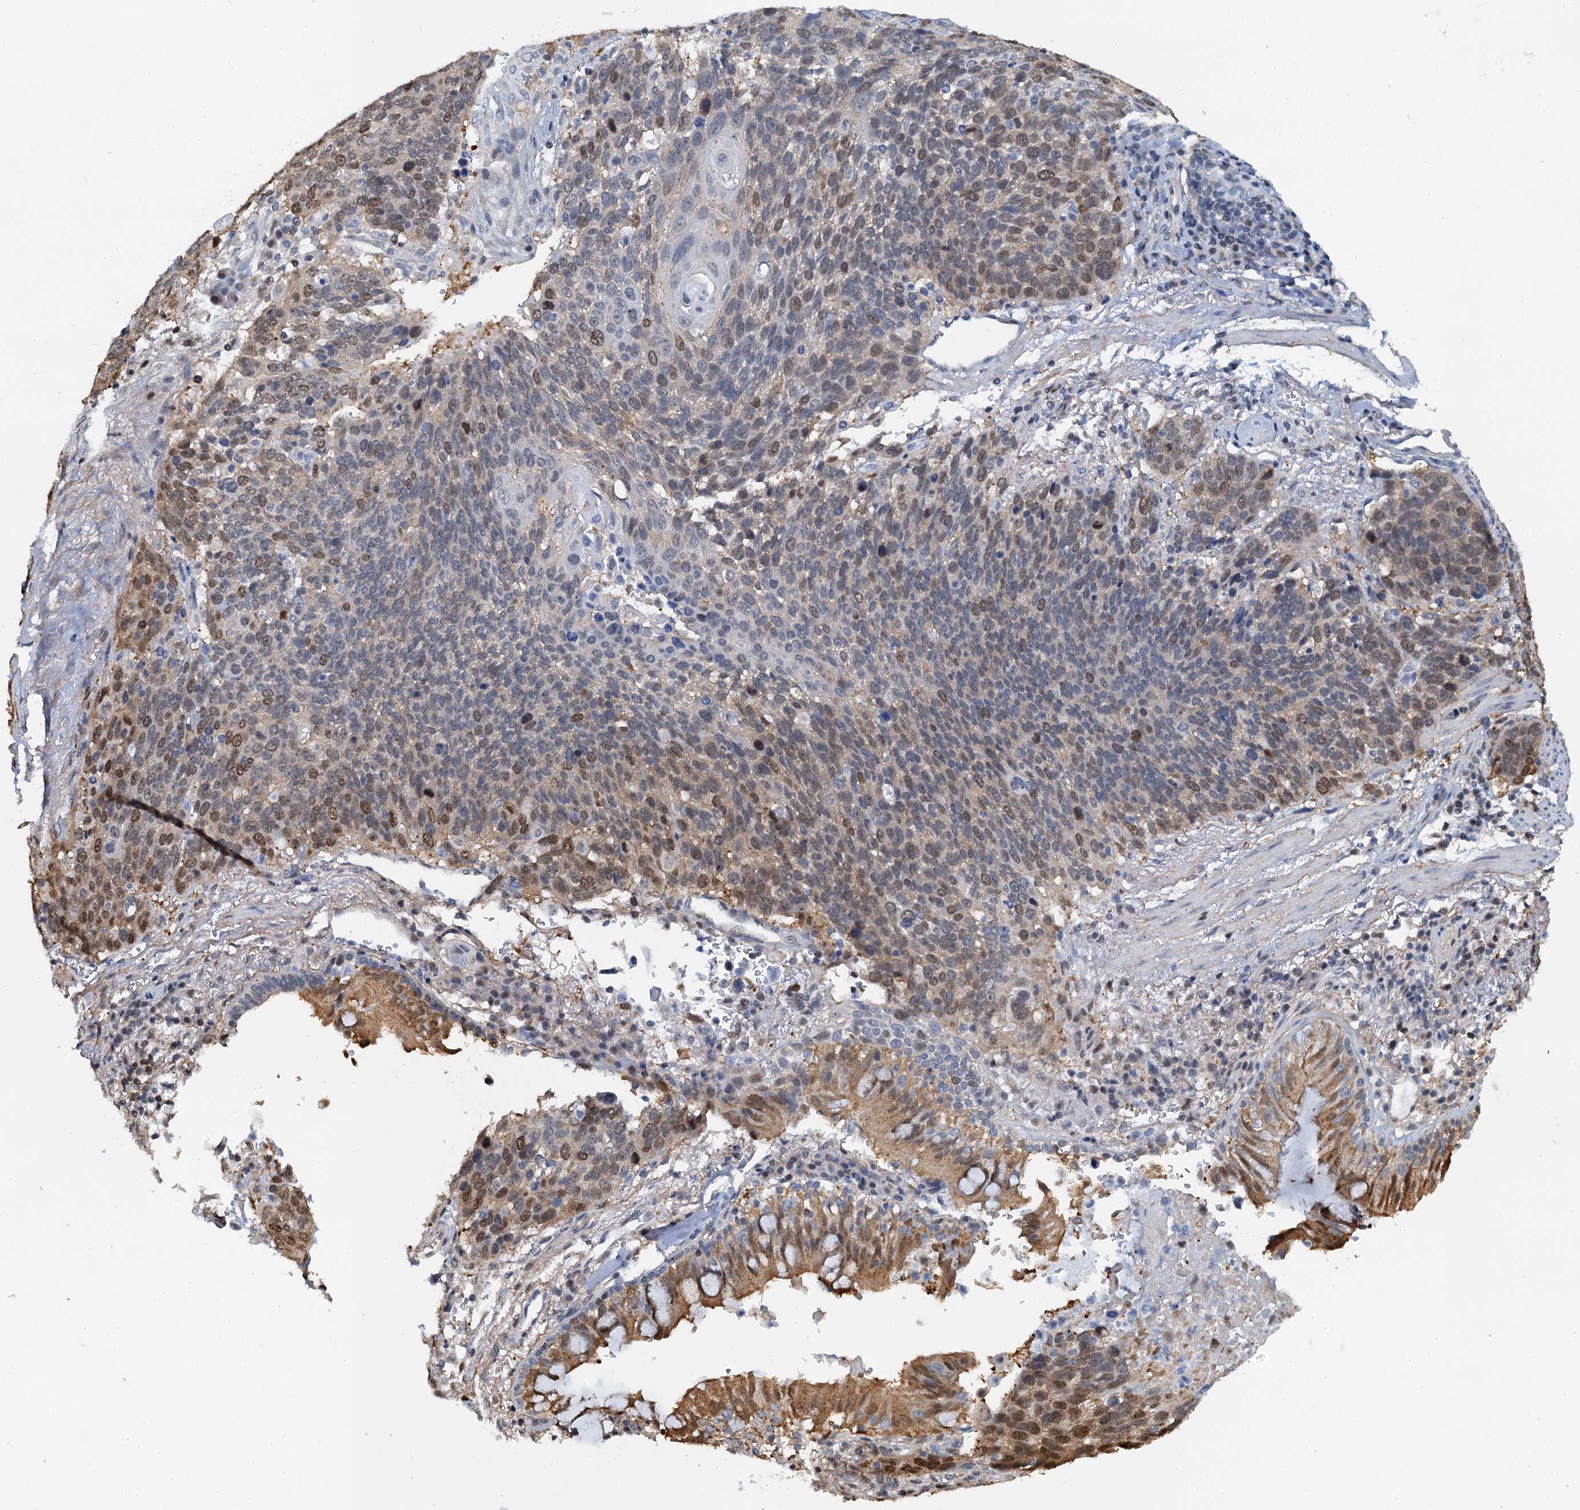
{"staining": {"intensity": "moderate", "quantity": "<25%", "location": "nuclear"}, "tissue": "lung cancer", "cell_type": "Tumor cells", "image_type": "cancer", "snomed": [{"axis": "morphology", "description": "Squamous cell carcinoma, NOS"}, {"axis": "topography", "description": "Lung"}], "caption": "Protein staining of squamous cell carcinoma (lung) tissue exhibits moderate nuclear positivity in about <25% of tumor cells. The protein is shown in brown color, while the nuclei are stained blue.", "gene": "PTGES3", "patient": {"sex": "male", "age": 66}}